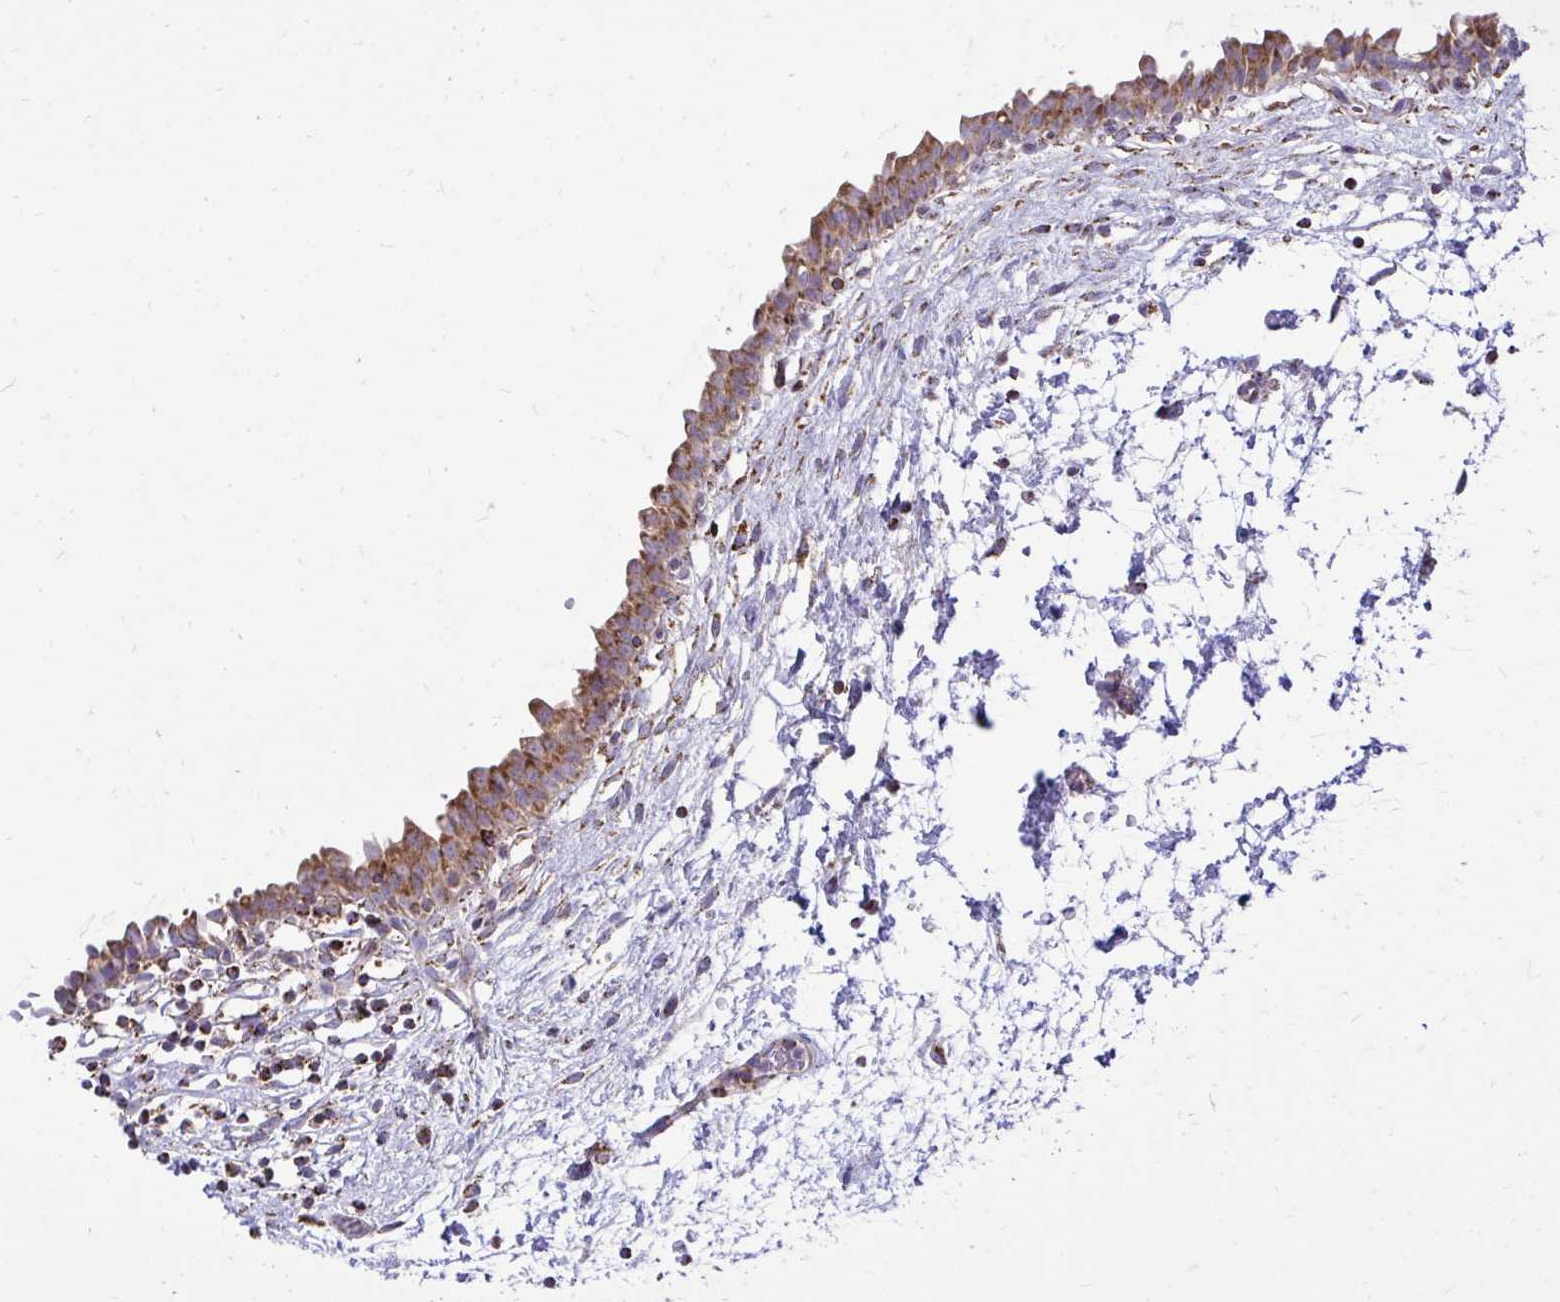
{"staining": {"intensity": "moderate", "quantity": ">75%", "location": "cytoplasmic/membranous"}, "tissue": "urinary bladder", "cell_type": "Urothelial cells", "image_type": "normal", "snomed": [{"axis": "morphology", "description": "Normal tissue, NOS"}, {"axis": "topography", "description": "Urinary bladder"}], "caption": "Protein expression analysis of benign human urinary bladder reveals moderate cytoplasmic/membranous staining in approximately >75% of urothelial cells. (IHC, brightfield microscopy, high magnification).", "gene": "SPTBN2", "patient": {"sex": "male", "age": 37}}